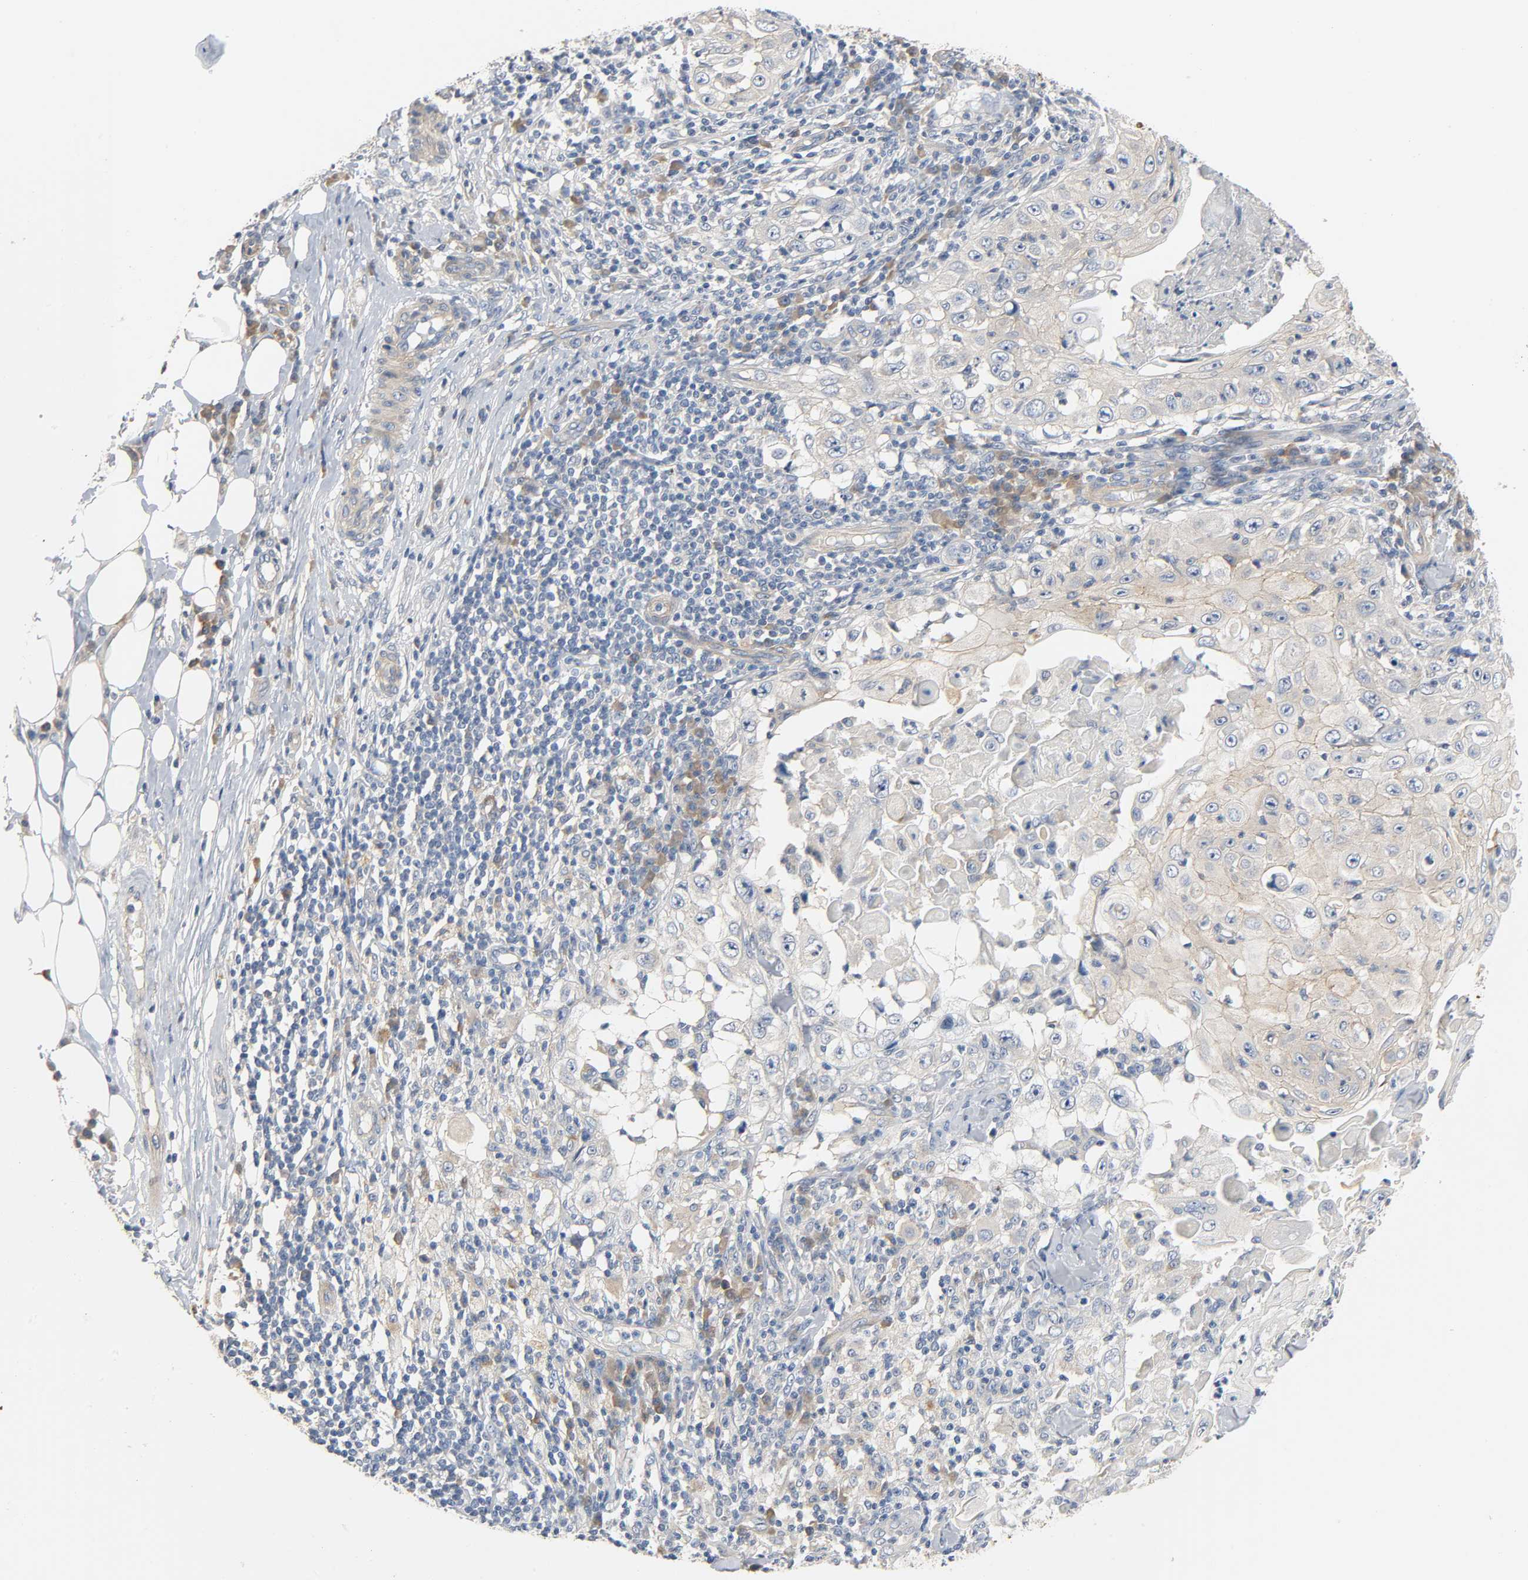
{"staining": {"intensity": "weak", "quantity": "25%-75%", "location": "cytoplasmic/membranous"}, "tissue": "skin cancer", "cell_type": "Tumor cells", "image_type": "cancer", "snomed": [{"axis": "morphology", "description": "Squamous cell carcinoma, NOS"}, {"axis": "topography", "description": "Skin"}], "caption": "Brown immunohistochemical staining in squamous cell carcinoma (skin) demonstrates weak cytoplasmic/membranous staining in about 25%-75% of tumor cells. Nuclei are stained in blue.", "gene": "ARPC1A", "patient": {"sex": "male", "age": 86}}